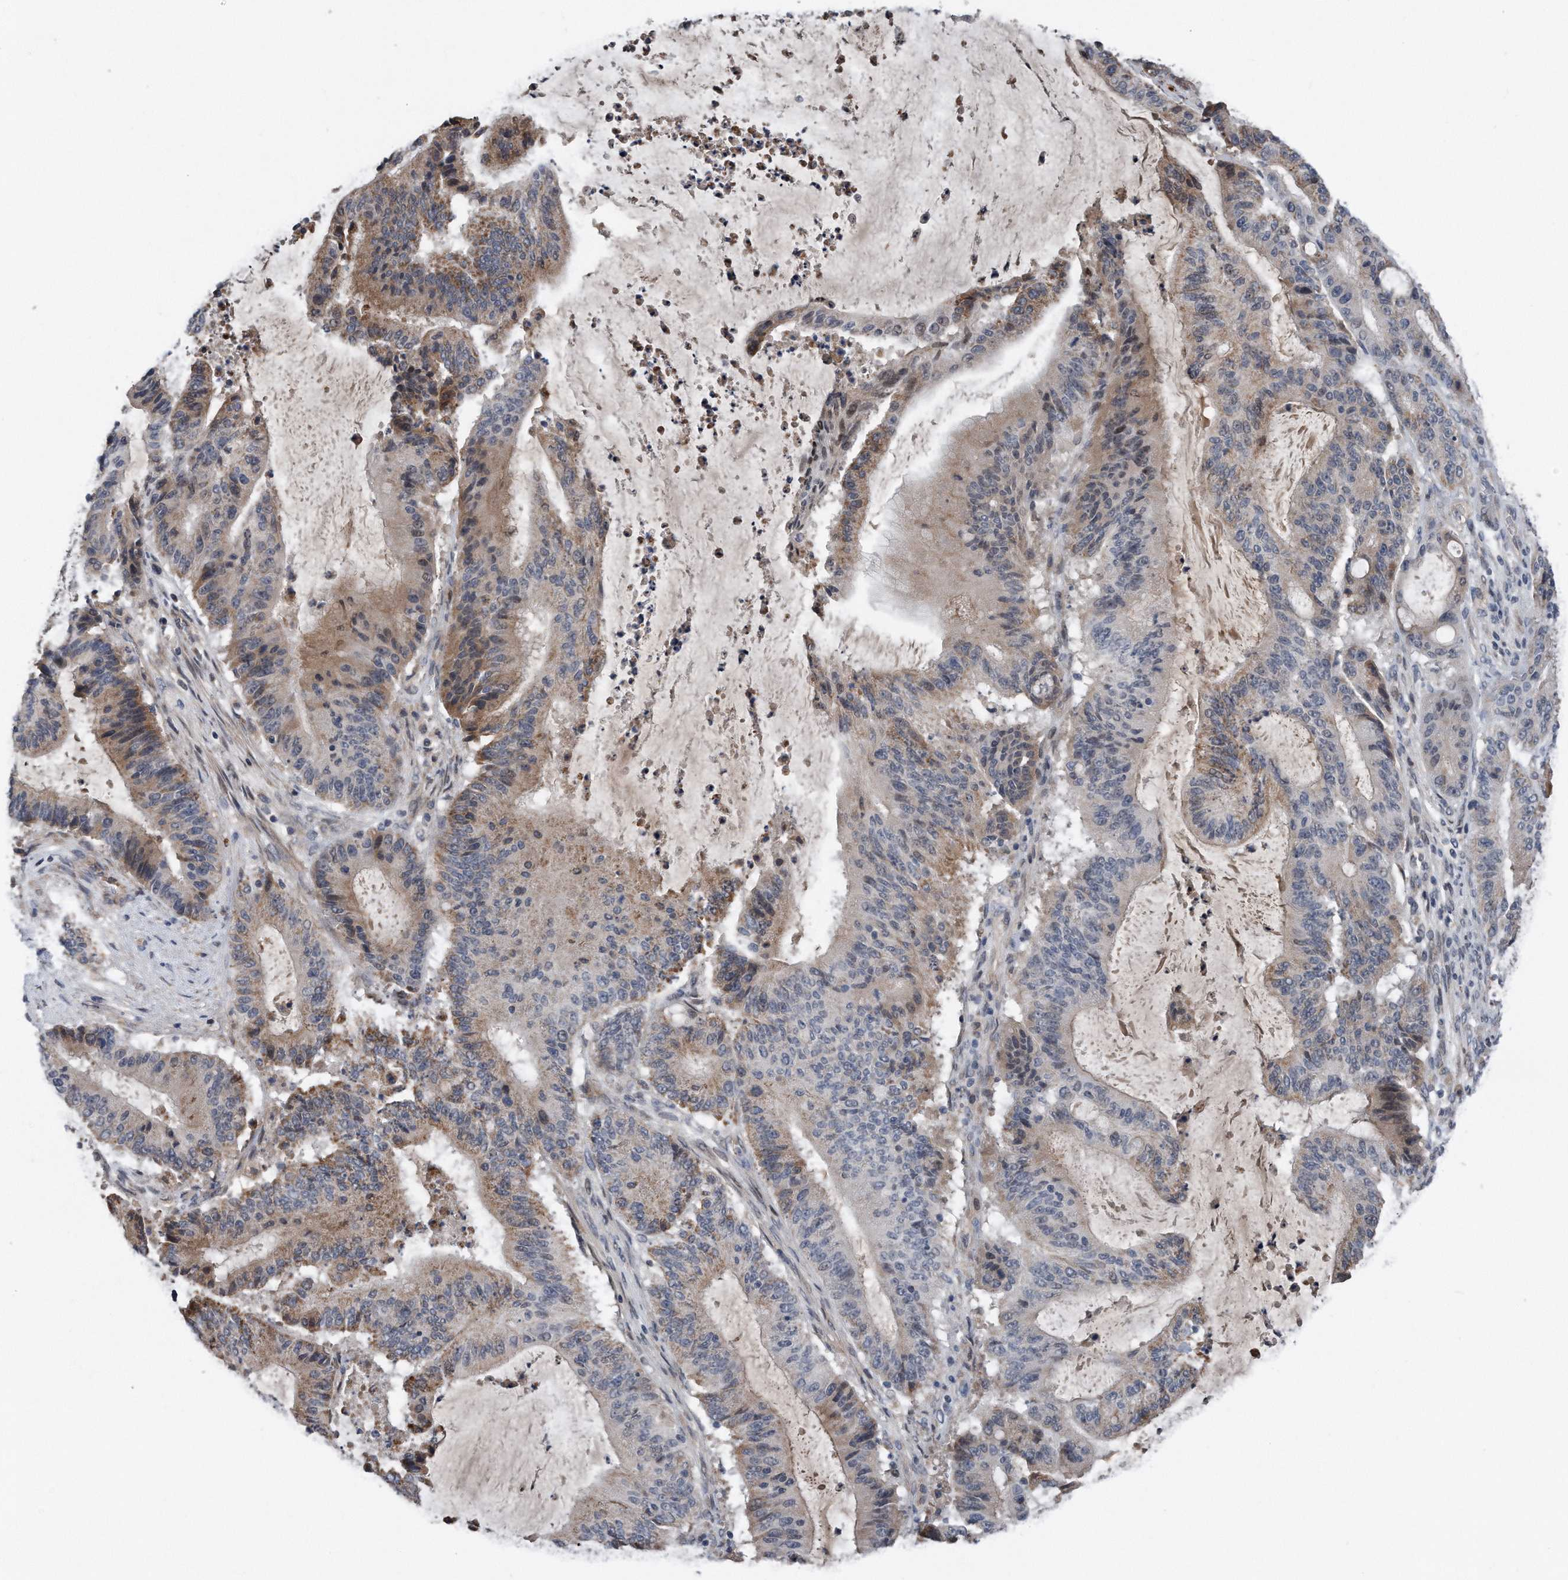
{"staining": {"intensity": "moderate", "quantity": "25%-75%", "location": "cytoplasmic/membranous"}, "tissue": "liver cancer", "cell_type": "Tumor cells", "image_type": "cancer", "snomed": [{"axis": "morphology", "description": "Normal tissue, NOS"}, {"axis": "morphology", "description": "Cholangiocarcinoma"}, {"axis": "topography", "description": "Liver"}, {"axis": "topography", "description": "Peripheral nerve tissue"}], "caption": "Immunohistochemical staining of human liver cholangiocarcinoma shows medium levels of moderate cytoplasmic/membranous protein expression in about 25%-75% of tumor cells.", "gene": "DST", "patient": {"sex": "female", "age": 73}}